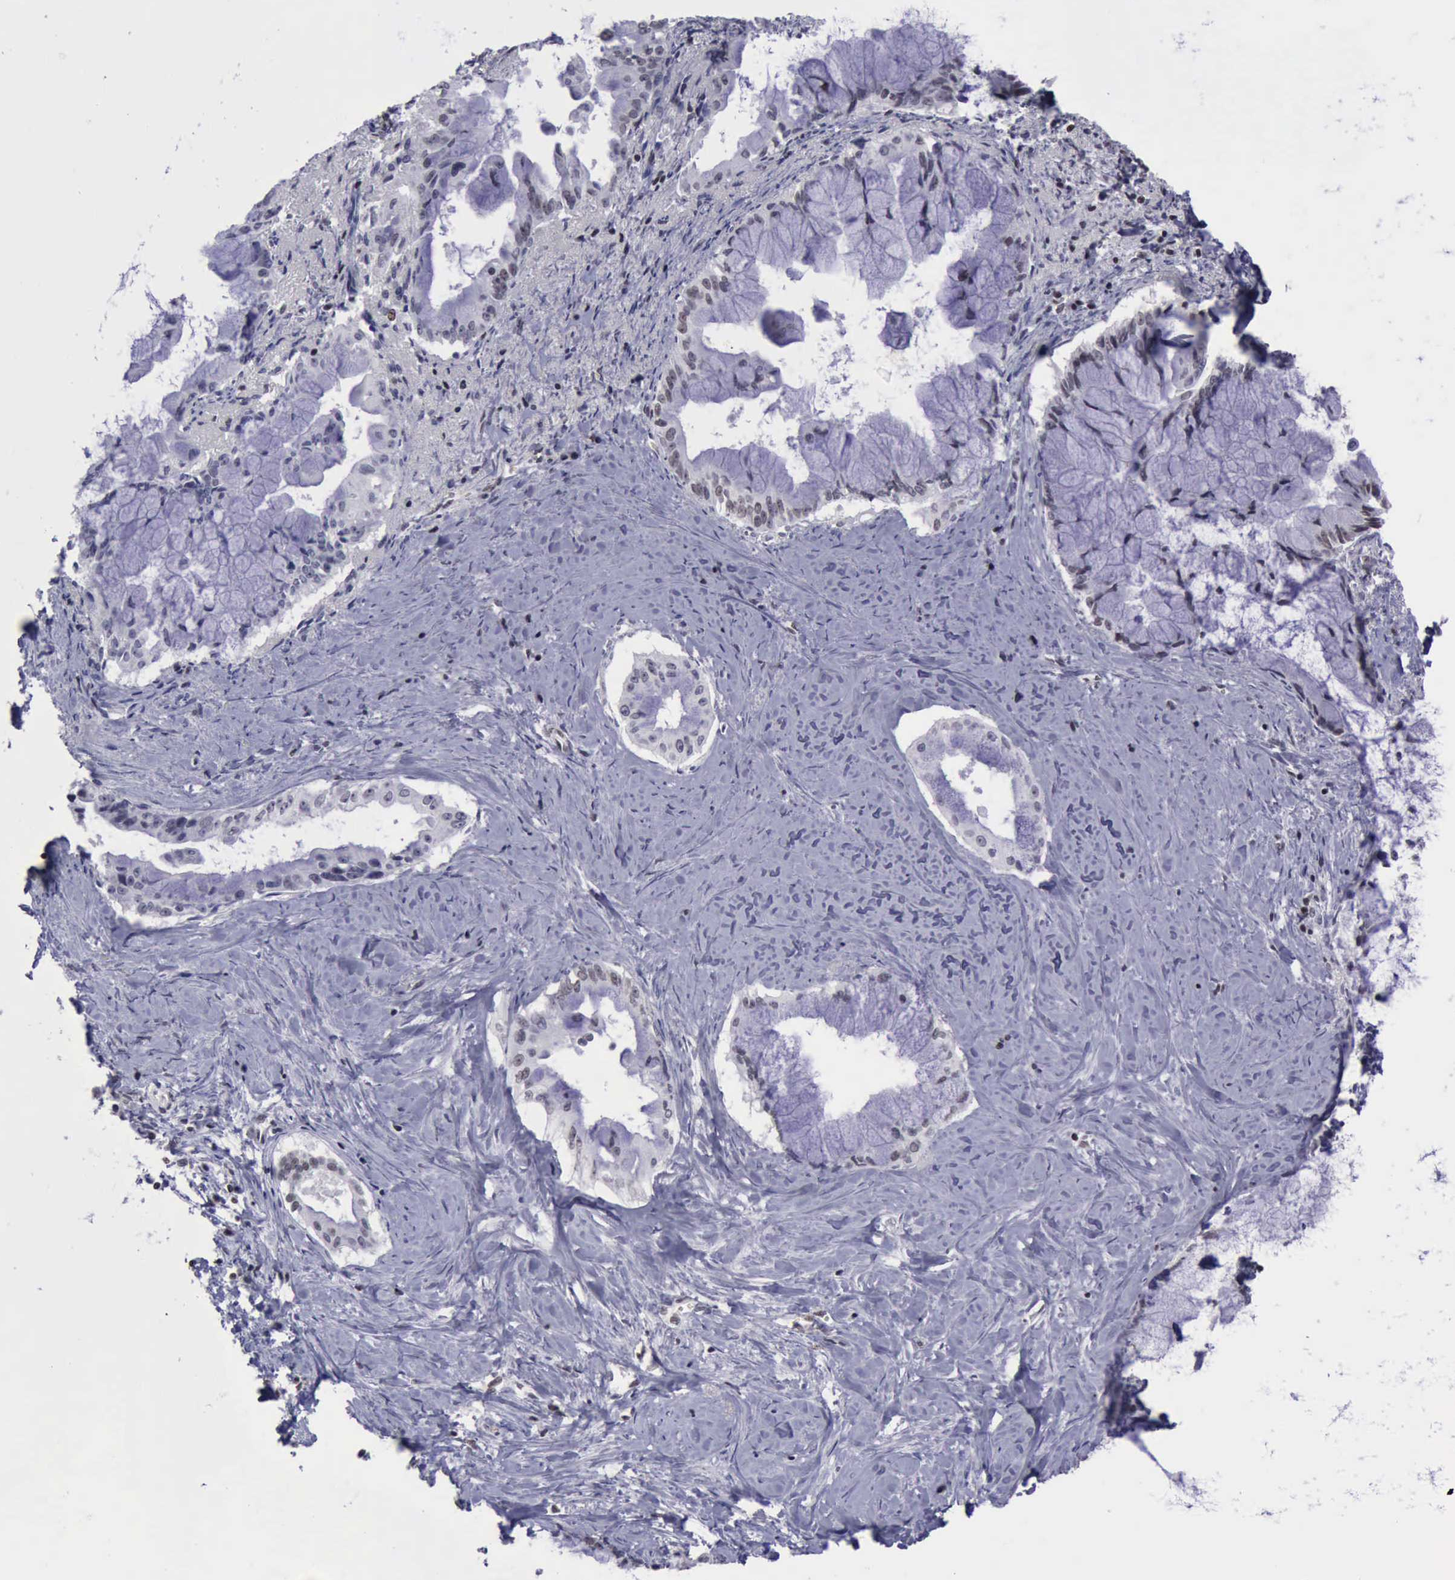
{"staining": {"intensity": "negative", "quantity": "none", "location": "none"}, "tissue": "pancreatic cancer", "cell_type": "Tumor cells", "image_type": "cancer", "snomed": [{"axis": "morphology", "description": "Adenocarcinoma, NOS"}, {"axis": "topography", "description": "Pancreas"}], "caption": "An image of pancreatic adenocarcinoma stained for a protein shows no brown staining in tumor cells.", "gene": "YY1", "patient": {"sex": "male", "age": 59}}